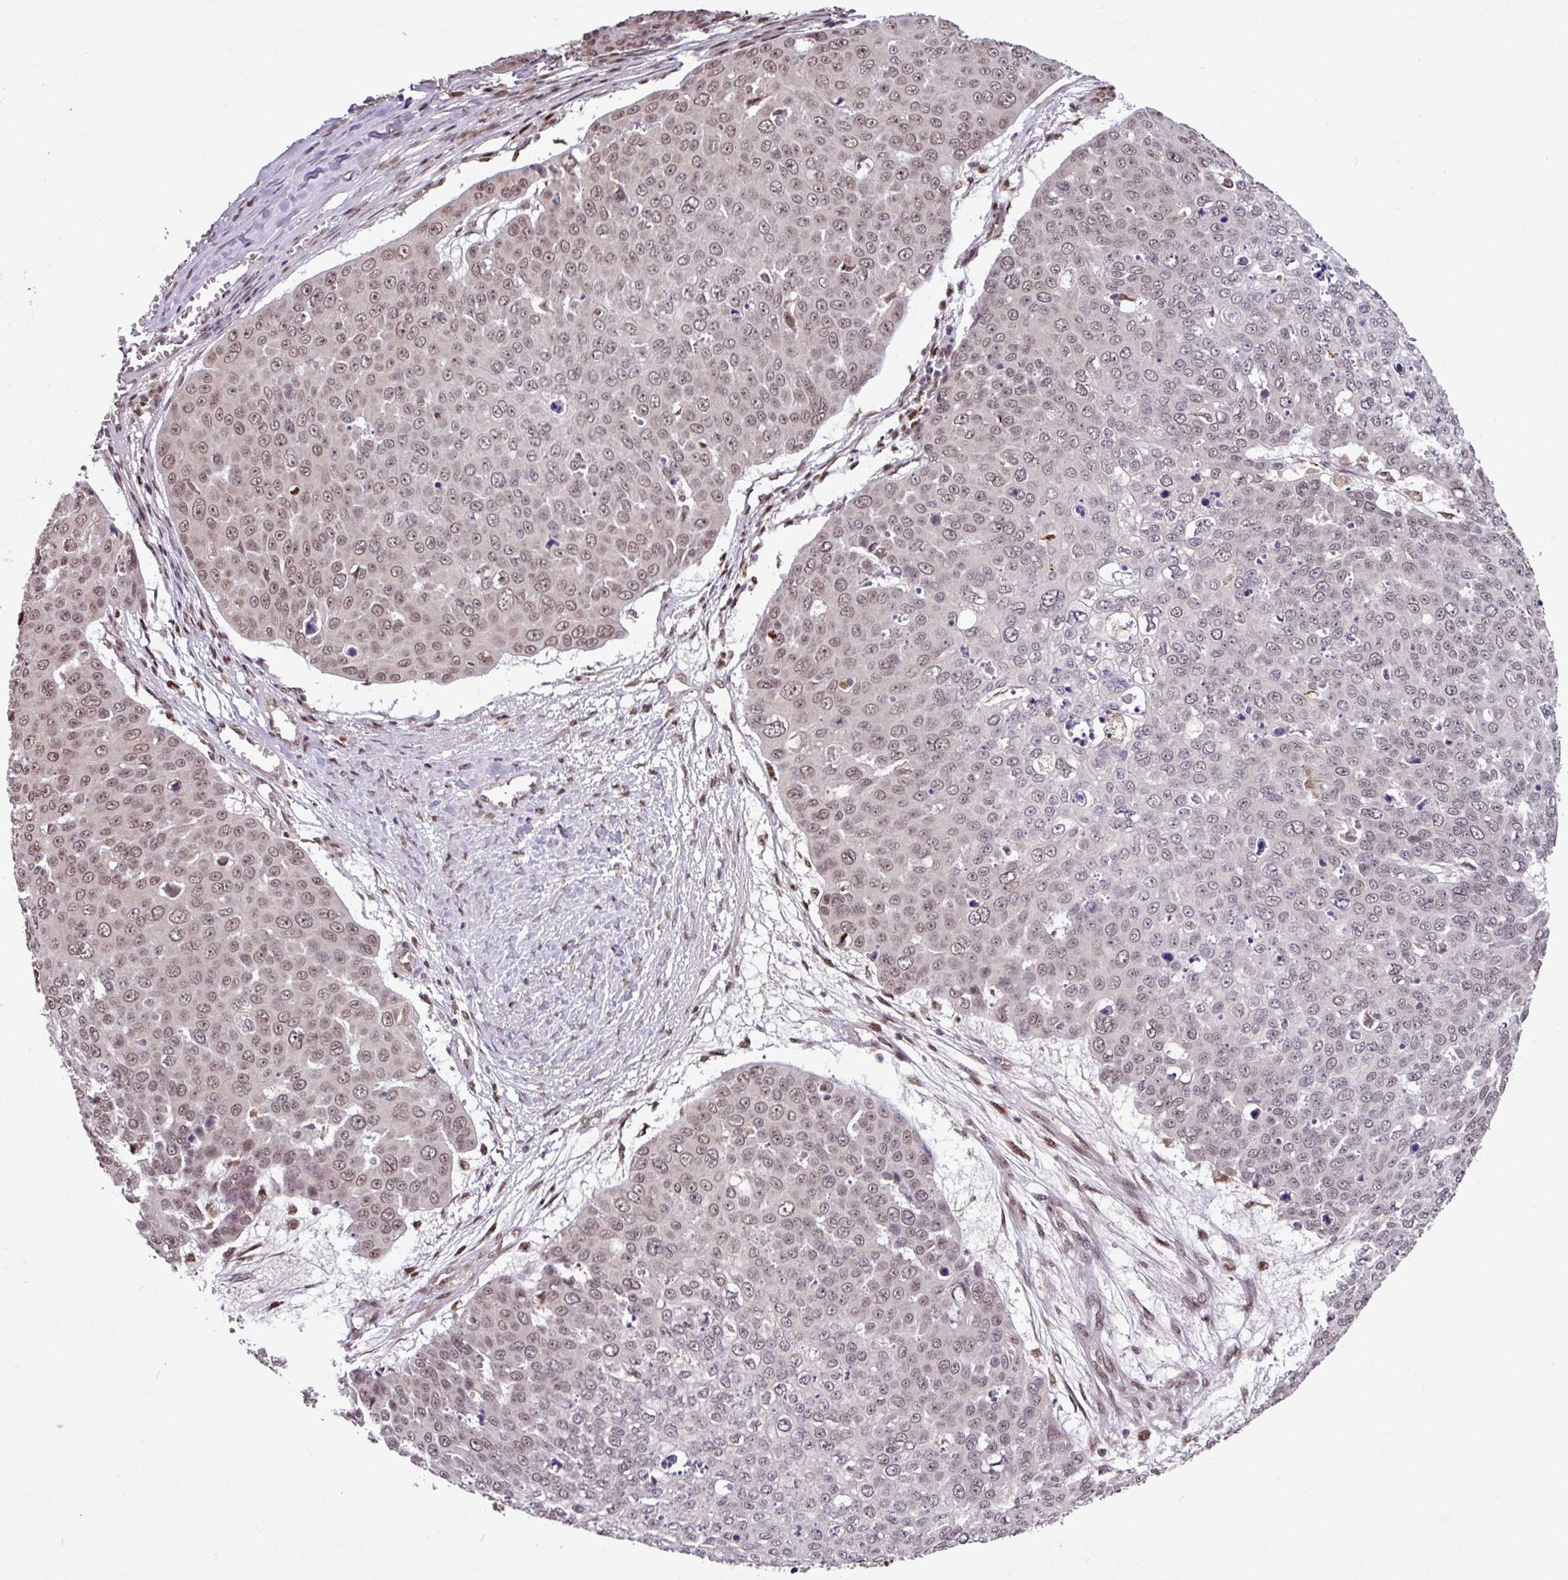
{"staining": {"intensity": "moderate", "quantity": "25%-75%", "location": "nuclear"}, "tissue": "skin cancer", "cell_type": "Tumor cells", "image_type": "cancer", "snomed": [{"axis": "morphology", "description": "Squamous cell carcinoma, NOS"}, {"axis": "topography", "description": "Skin"}], "caption": "A photomicrograph of squamous cell carcinoma (skin) stained for a protein exhibits moderate nuclear brown staining in tumor cells.", "gene": "SKIC2", "patient": {"sex": "male", "age": 71}}